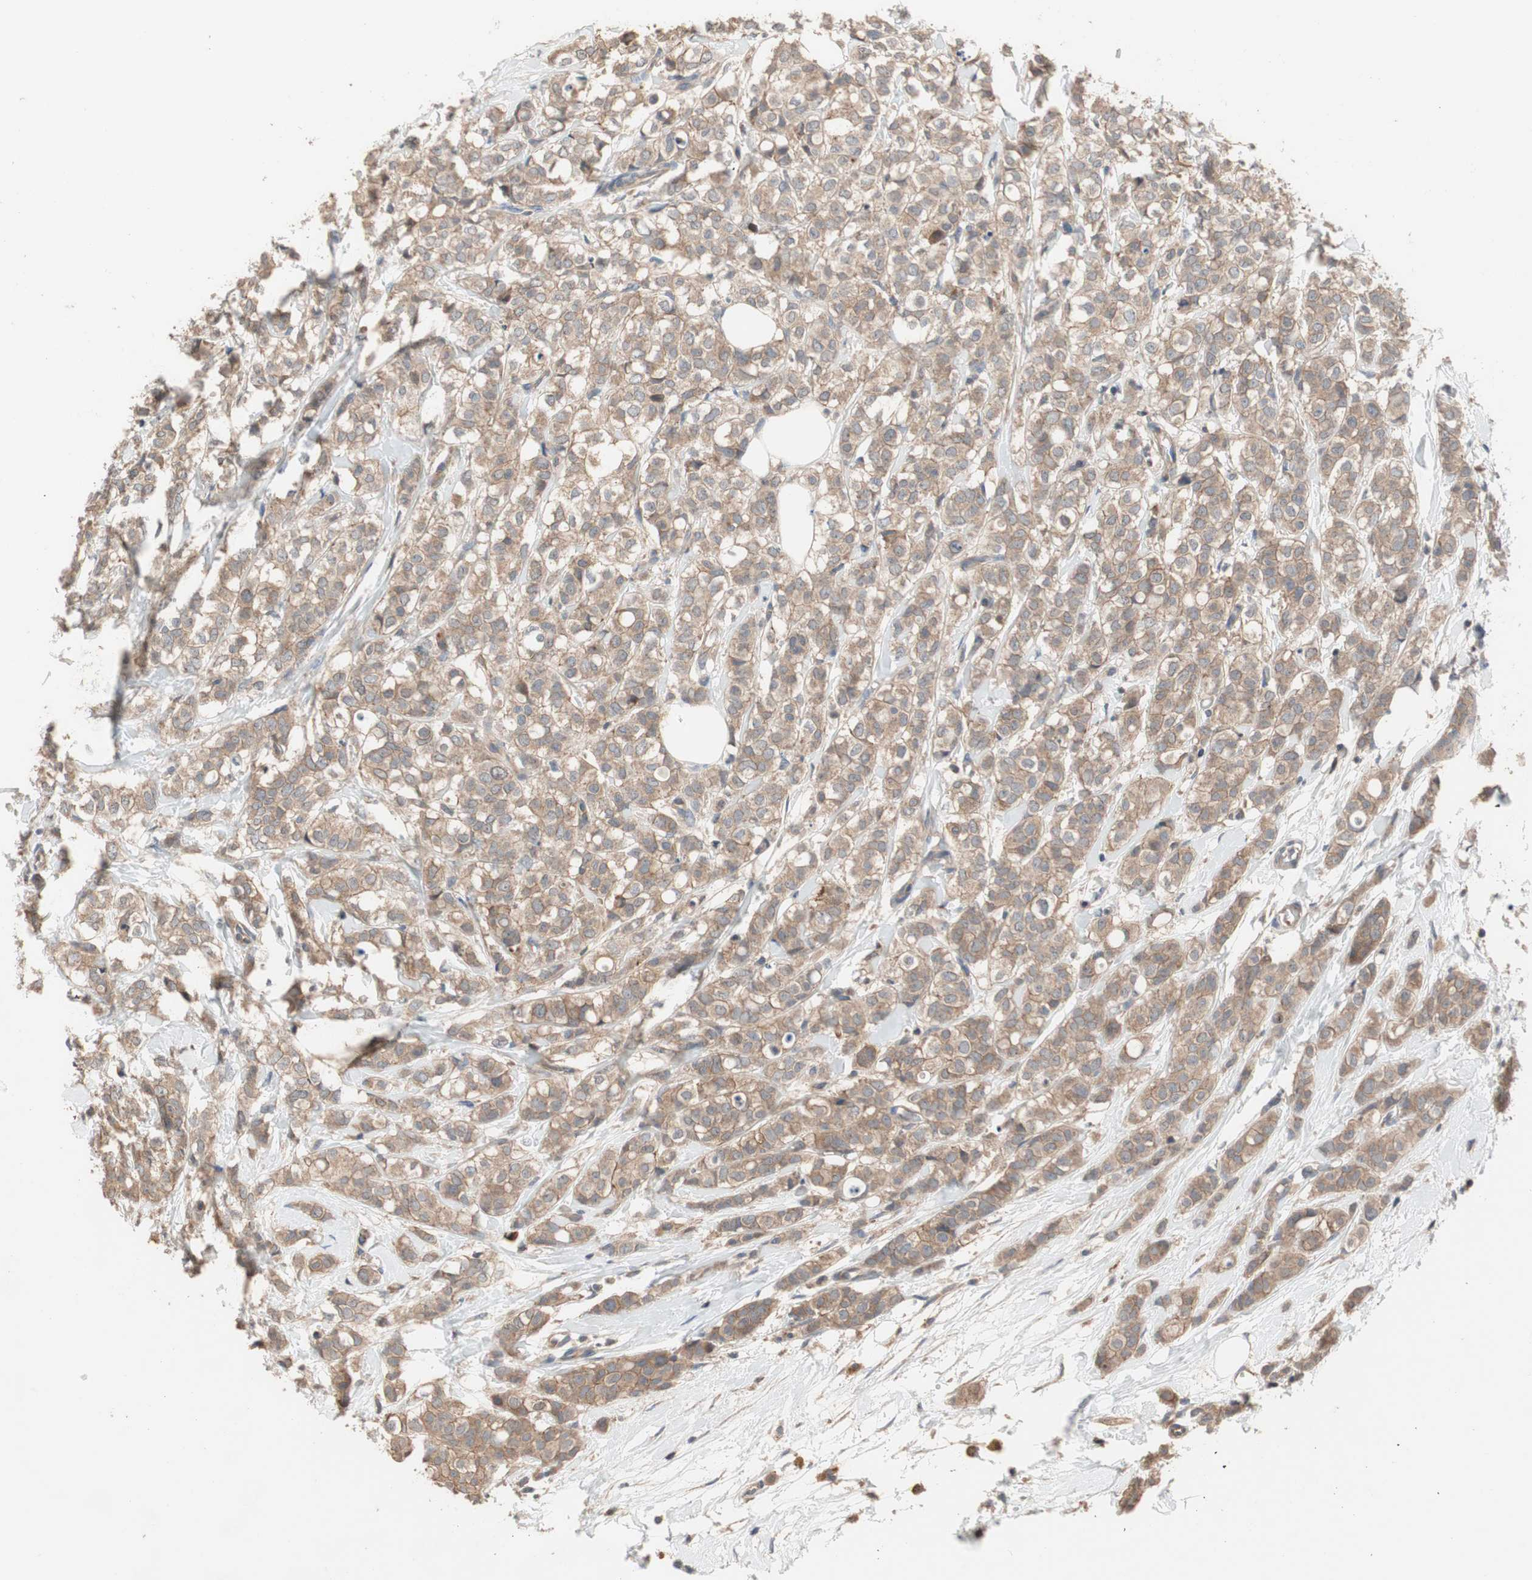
{"staining": {"intensity": "weak", "quantity": ">75%", "location": "cytoplasmic/membranous"}, "tissue": "breast cancer", "cell_type": "Tumor cells", "image_type": "cancer", "snomed": [{"axis": "morphology", "description": "Lobular carcinoma"}, {"axis": "topography", "description": "Breast"}], "caption": "The histopathology image displays staining of lobular carcinoma (breast), revealing weak cytoplasmic/membranous protein expression (brown color) within tumor cells.", "gene": "MAP4K2", "patient": {"sex": "female", "age": 60}}